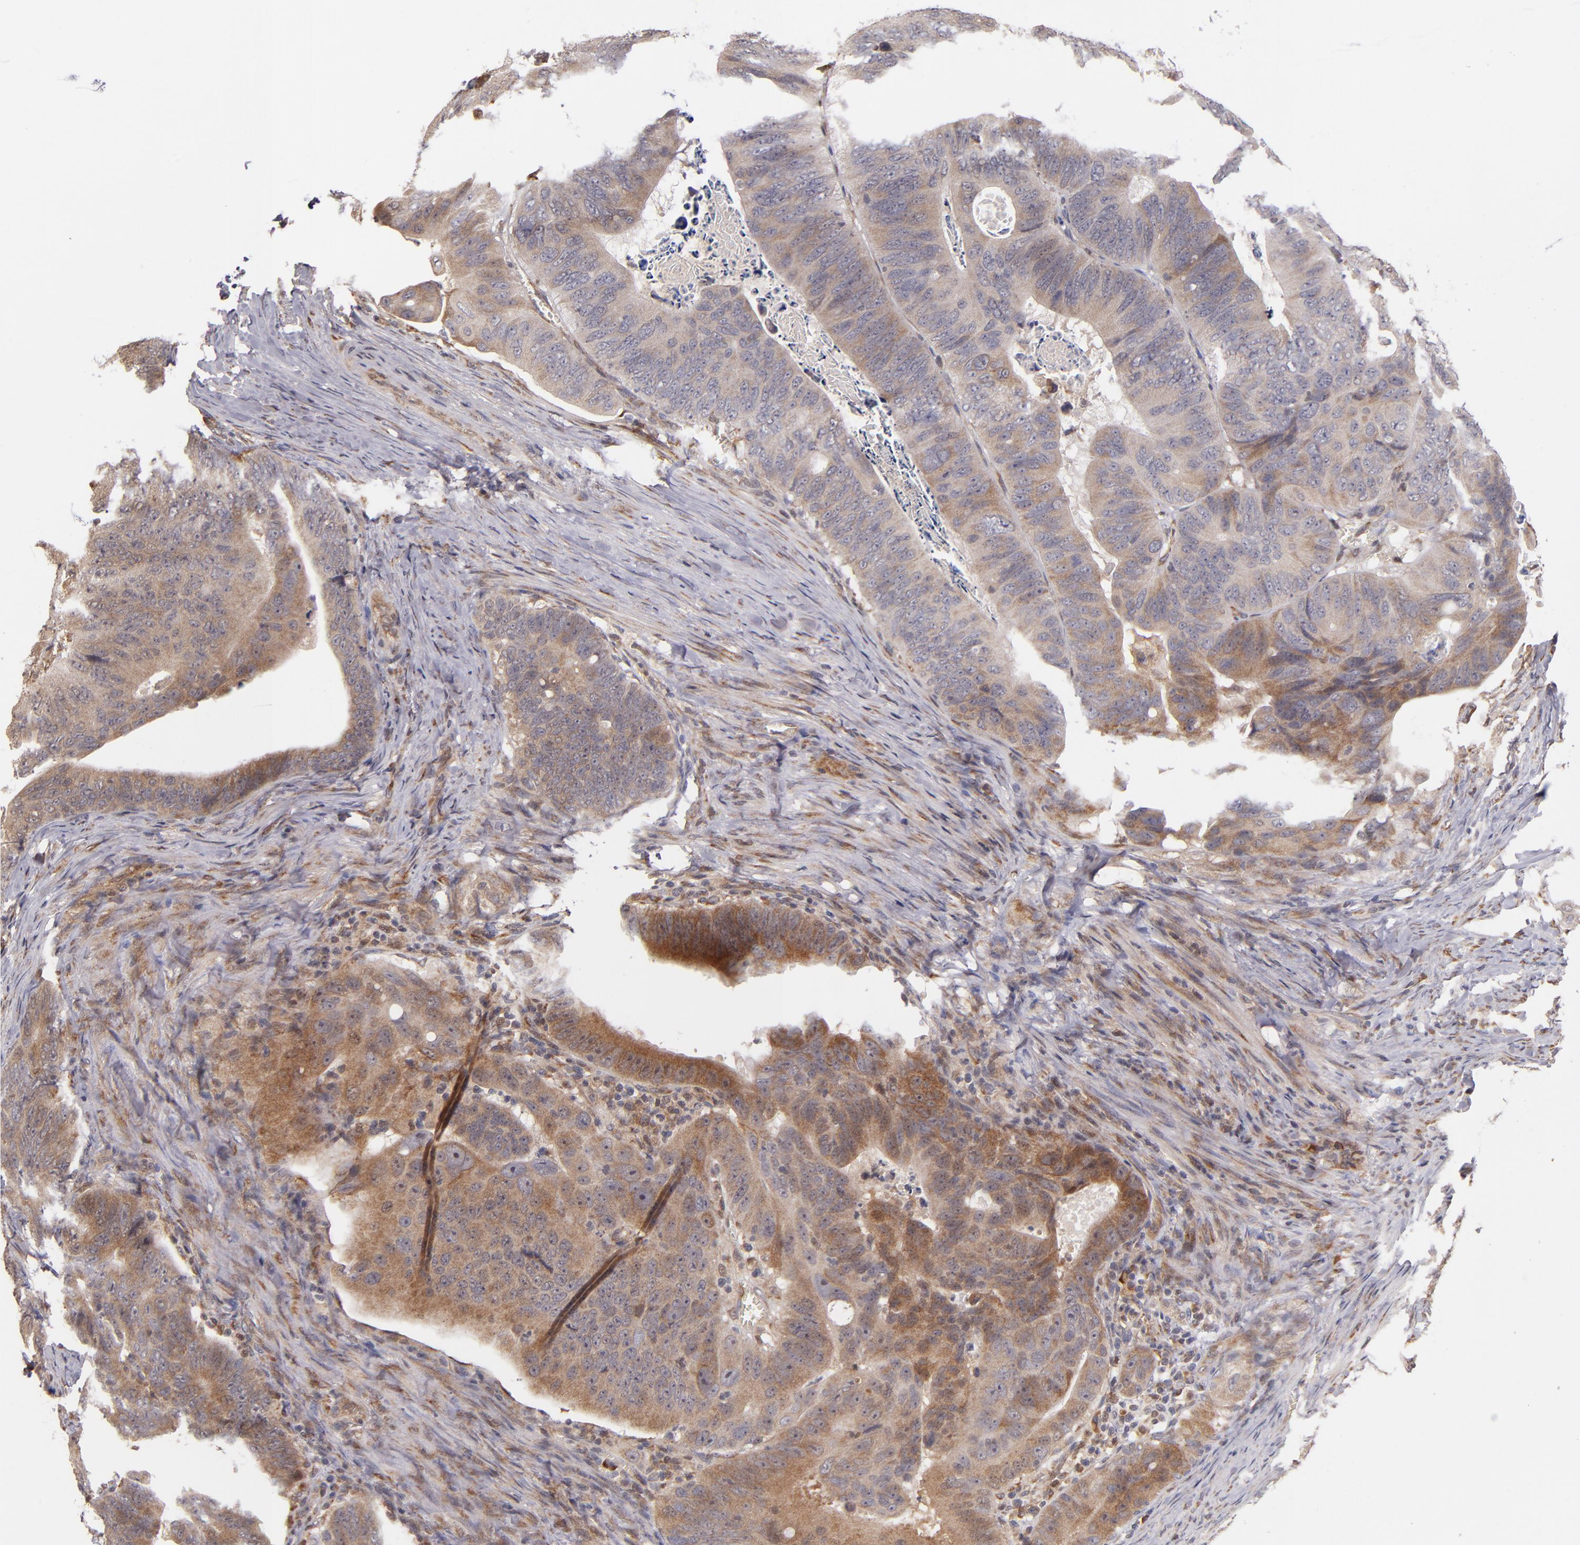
{"staining": {"intensity": "moderate", "quantity": ">75%", "location": "cytoplasmic/membranous"}, "tissue": "colorectal cancer", "cell_type": "Tumor cells", "image_type": "cancer", "snomed": [{"axis": "morphology", "description": "Adenocarcinoma, NOS"}, {"axis": "topography", "description": "Colon"}], "caption": "Human adenocarcinoma (colorectal) stained with a brown dye reveals moderate cytoplasmic/membranous positive expression in approximately >75% of tumor cells.", "gene": "CASP1", "patient": {"sex": "female", "age": 55}}